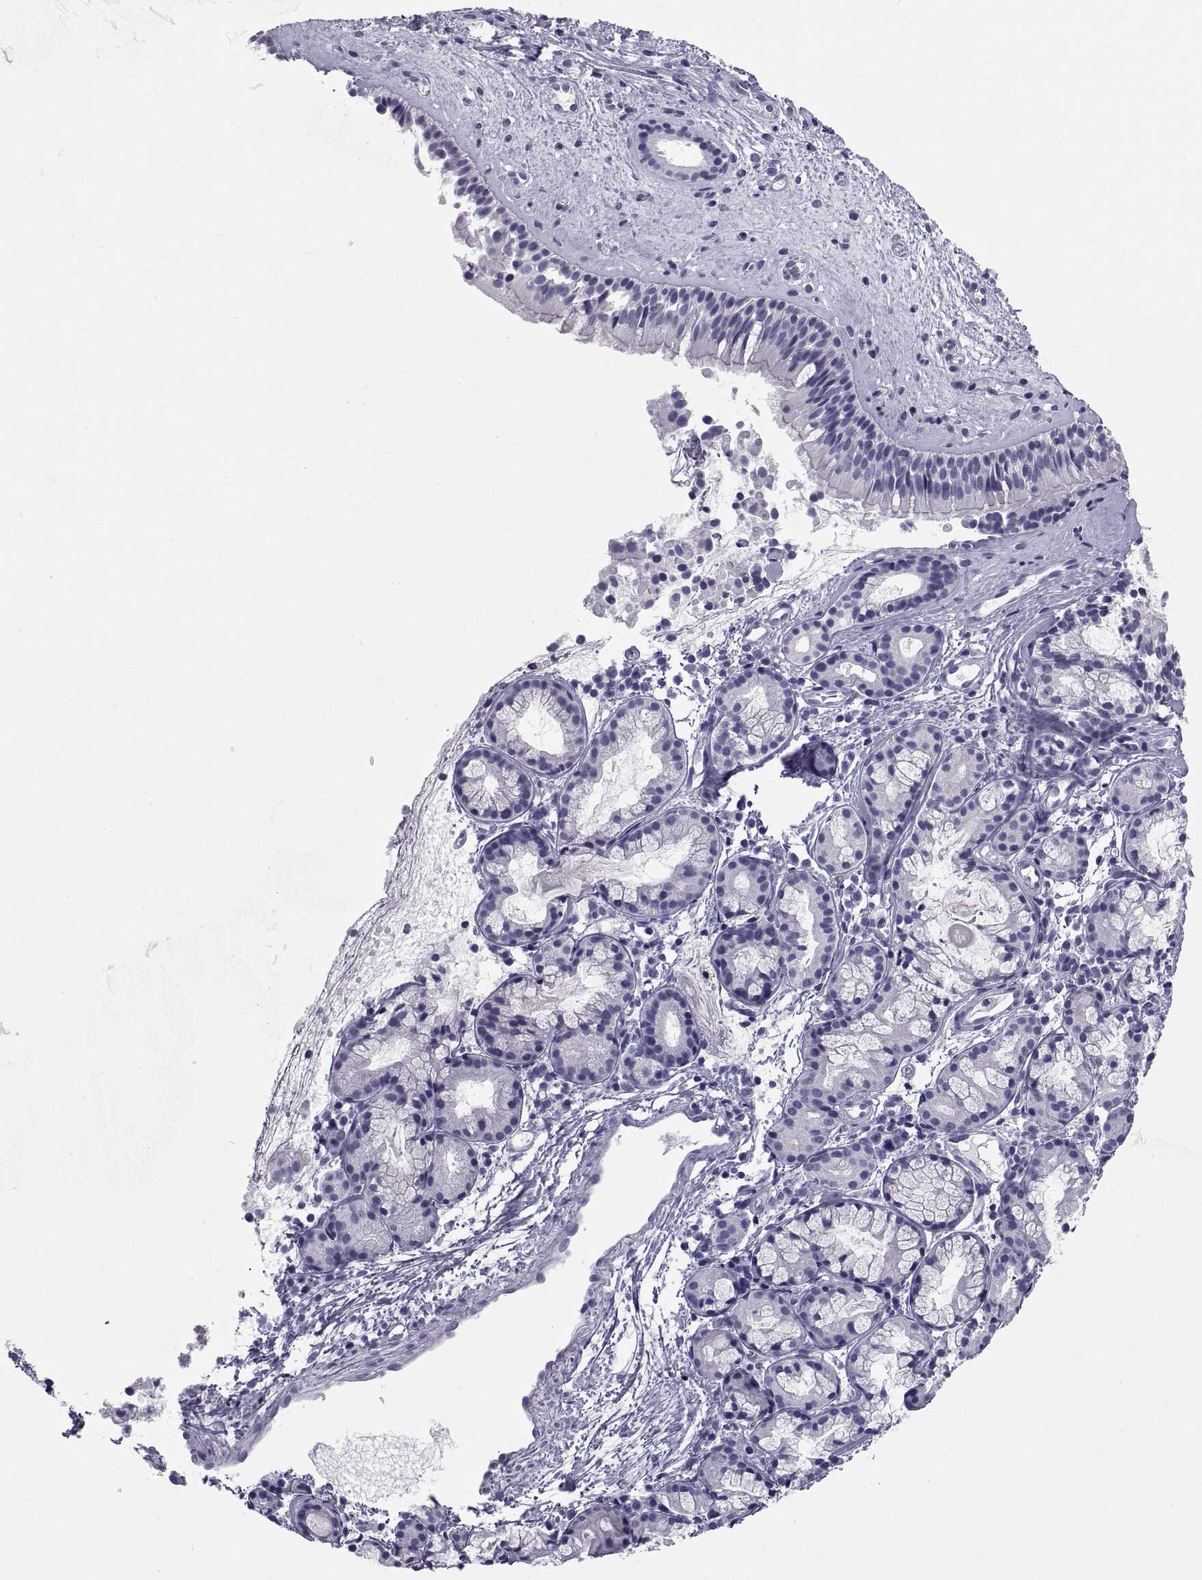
{"staining": {"intensity": "negative", "quantity": "none", "location": "none"}, "tissue": "nasopharynx", "cell_type": "Respiratory epithelial cells", "image_type": "normal", "snomed": [{"axis": "morphology", "description": "Normal tissue, NOS"}, {"axis": "topography", "description": "Nasopharynx"}], "caption": "Photomicrograph shows no protein expression in respiratory epithelial cells of normal nasopharynx. (DAB immunohistochemistry (IHC) with hematoxylin counter stain).", "gene": "NPTX2", "patient": {"sex": "male", "age": 29}}